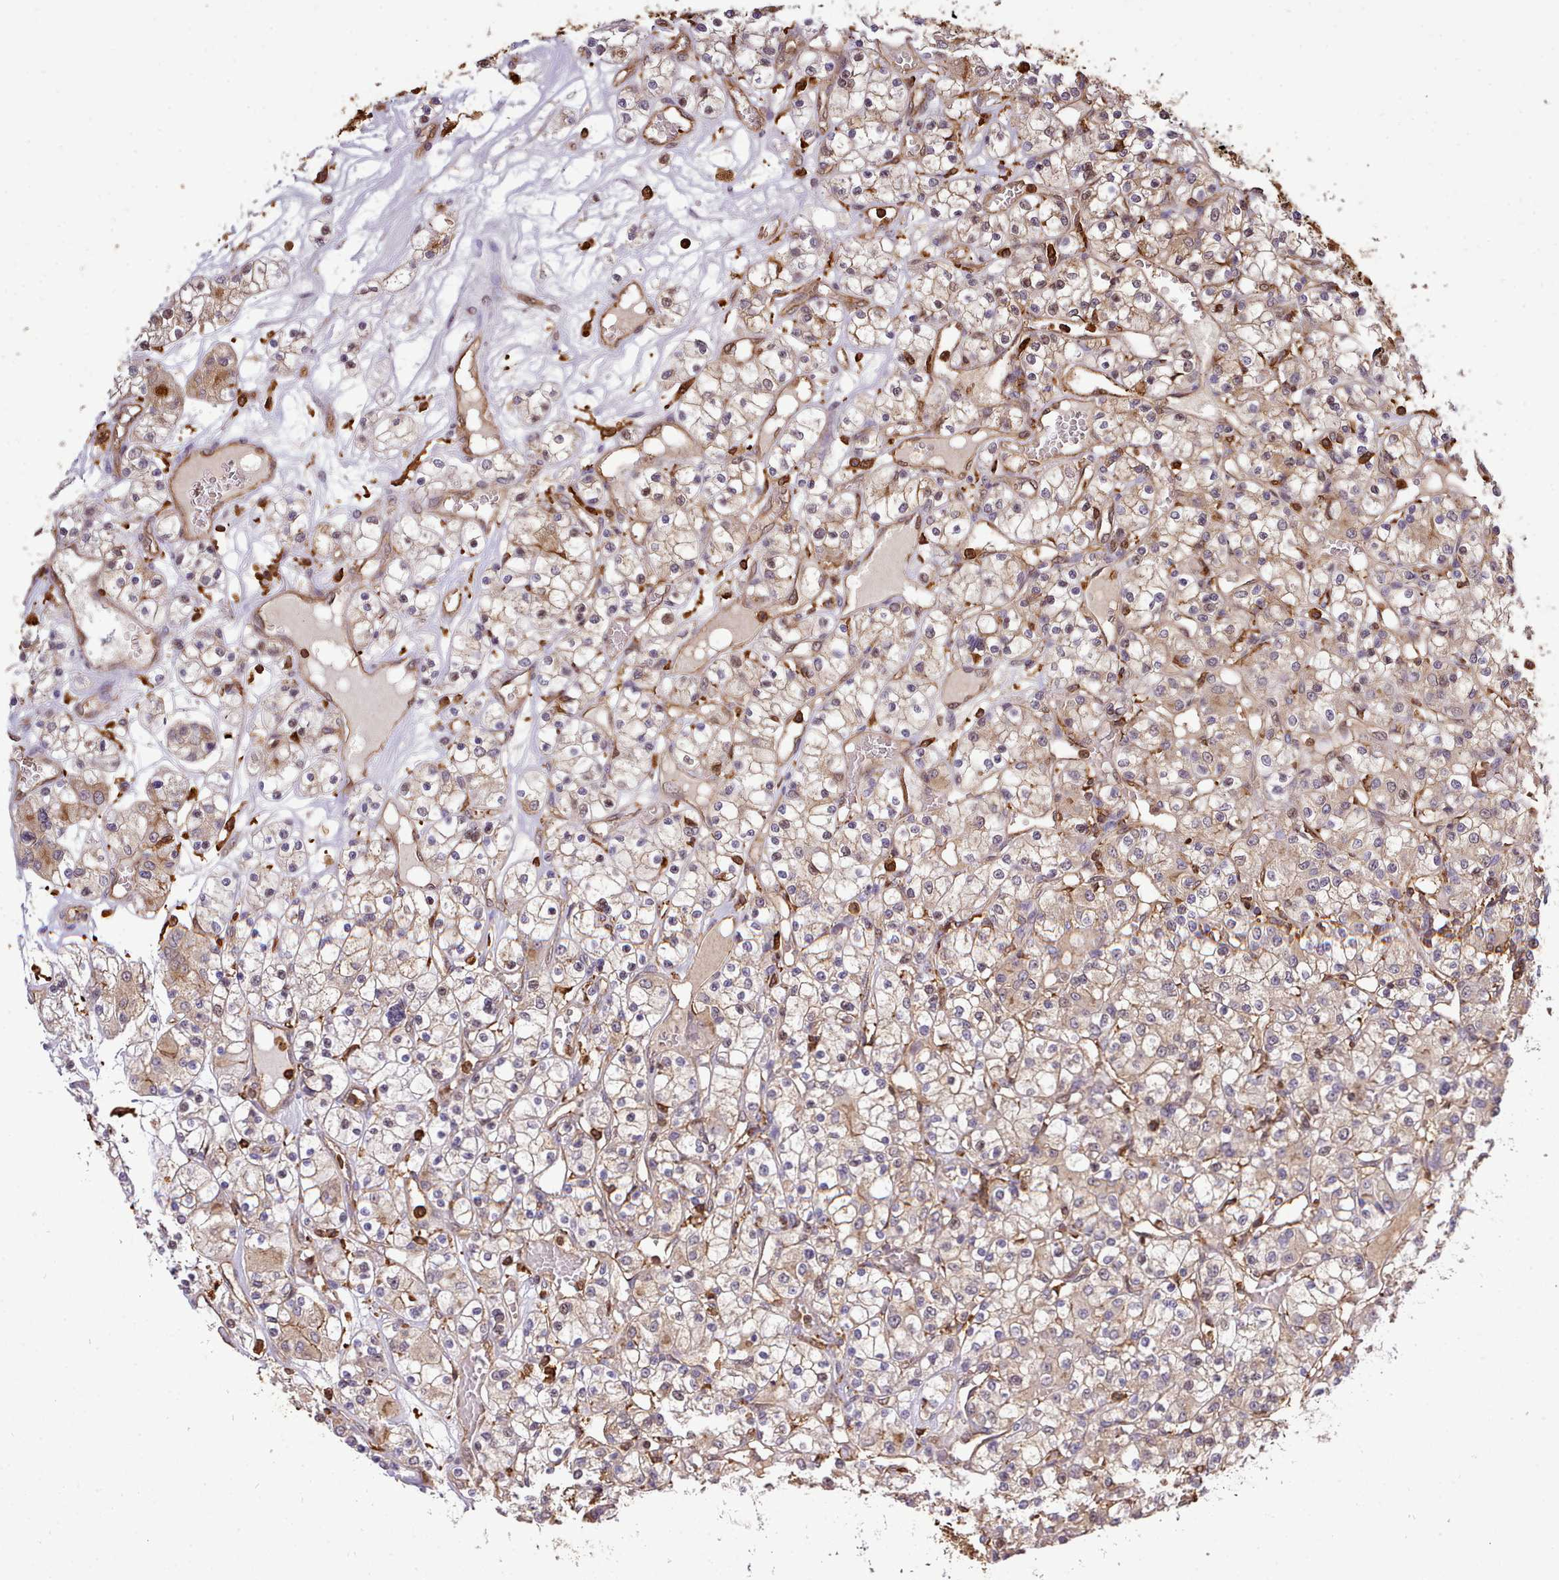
{"staining": {"intensity": "weak", "quantity": "25%-75%", "location": "cytoplasmic/membranous"}, "tissue": "renal cancer", "cell_type": "Tumor cells", "image_type": "cancer", "snomed": [{"axis": "morphology", "description": "Adenocarcinoma, NOS"}, {"axis": "topography", "description": "Kidney"}], "caption": "Approximately 25%-75% of tumor cells in human renal cancer (adenocarcinoma) exhibit weak cytoplasmic/membranous protein staining as visualized by brown immunohistochemical staining.", "gene": "CAPZA1", "patient": {"sex": "female", "age": 59}}